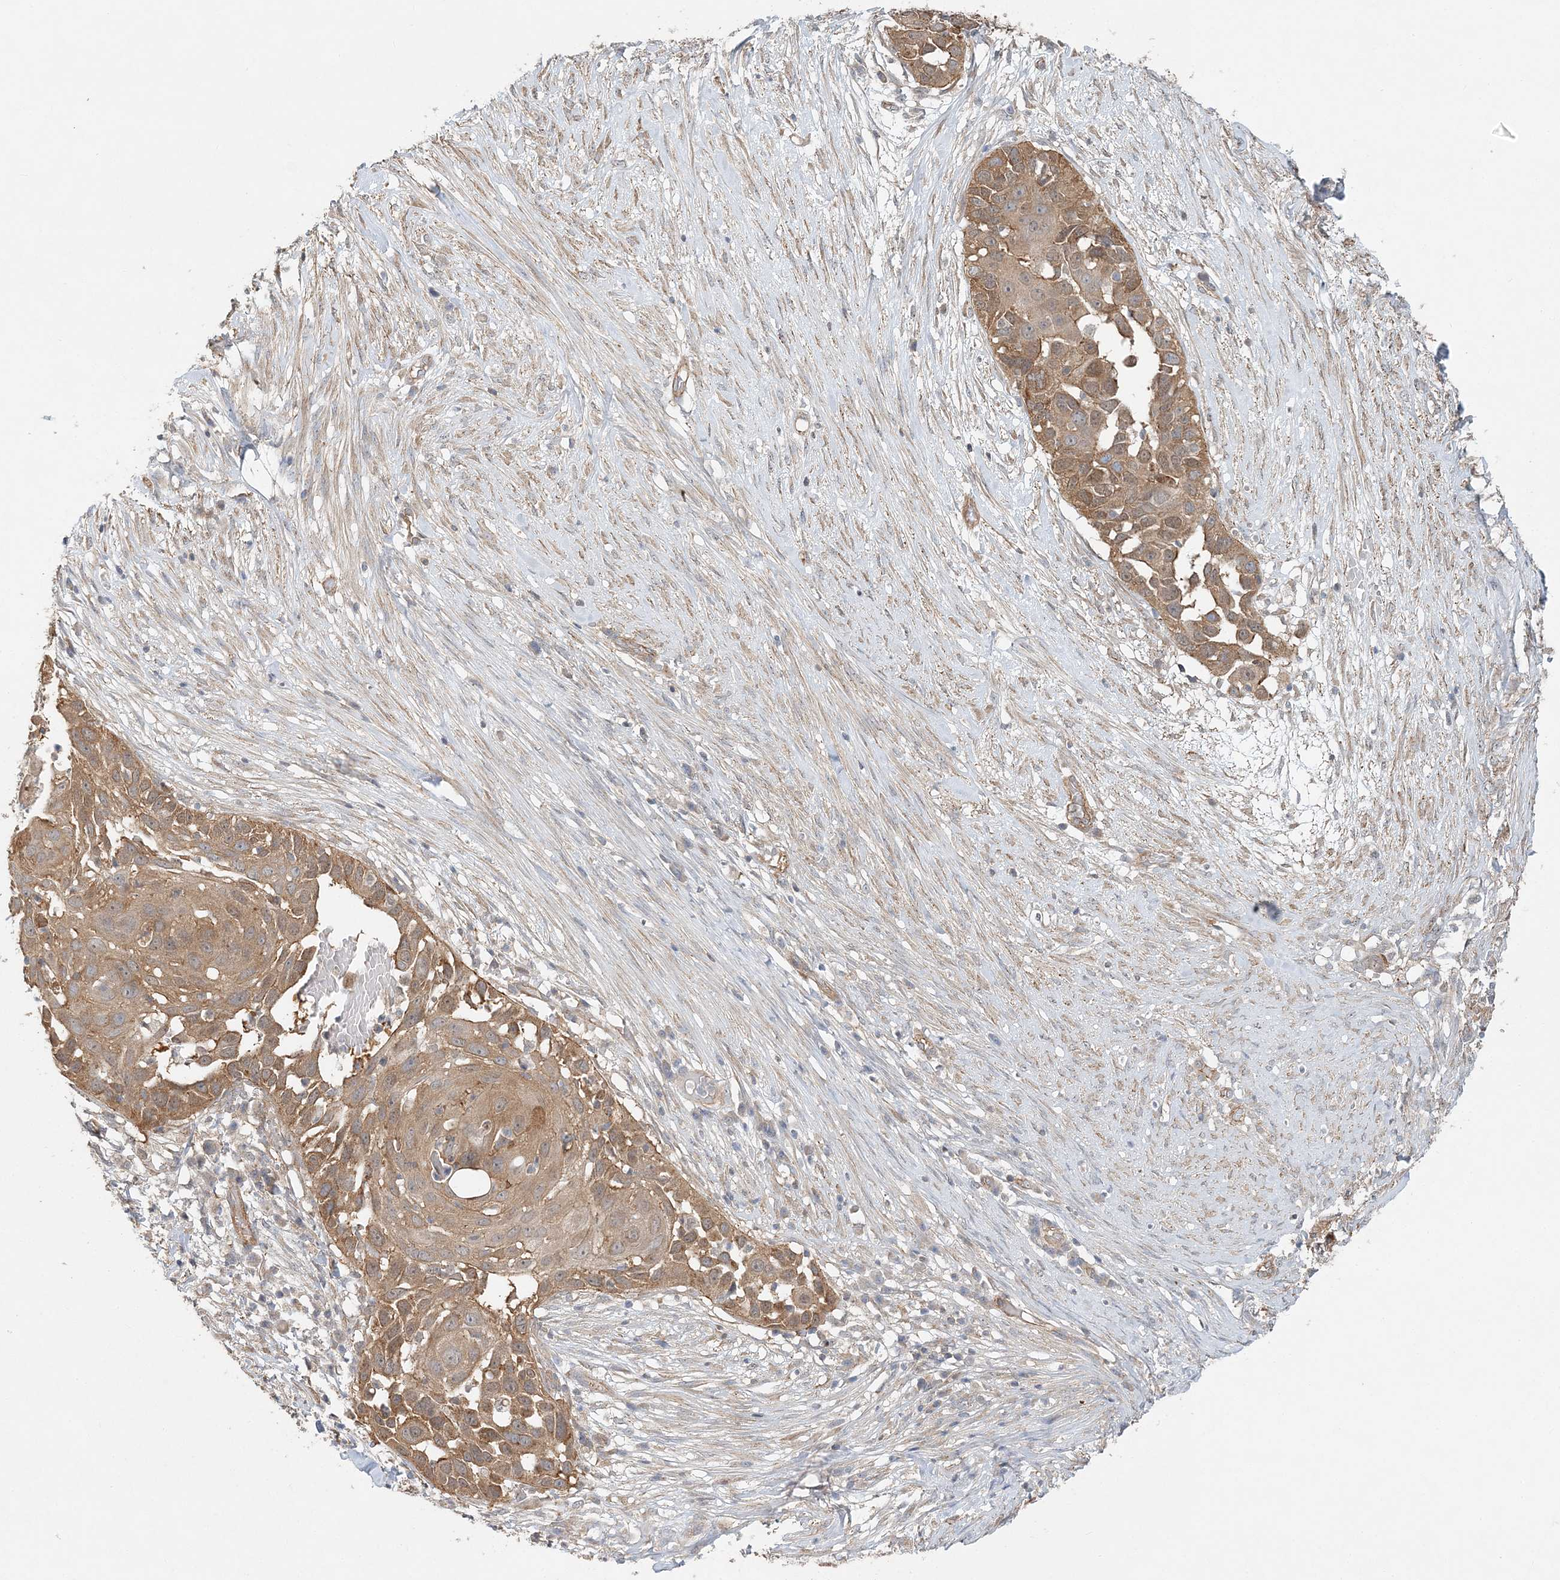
{"staining": {"intensity": "moderate", "quantity": ">75%", "location": "cytoplasmic/membranous"}, "tissue": "skin cancer", "cell_type": "Tumor cells", "image_type": "cancer", "snomed": [{"axis": "morphology", "description": "Squamous cell carcinoma, NOS"}, {"axis": "topography", "description": "Skin"}], "caption": "Protein analysis of skin cancer (squamous cell carcinoma) tissue exhibits moderate cytoplasmic/membranous positivity in approximately >75% of tumor cells.", "gene": "MAT2B", "patient": {"sex": "female", "age": 44}}